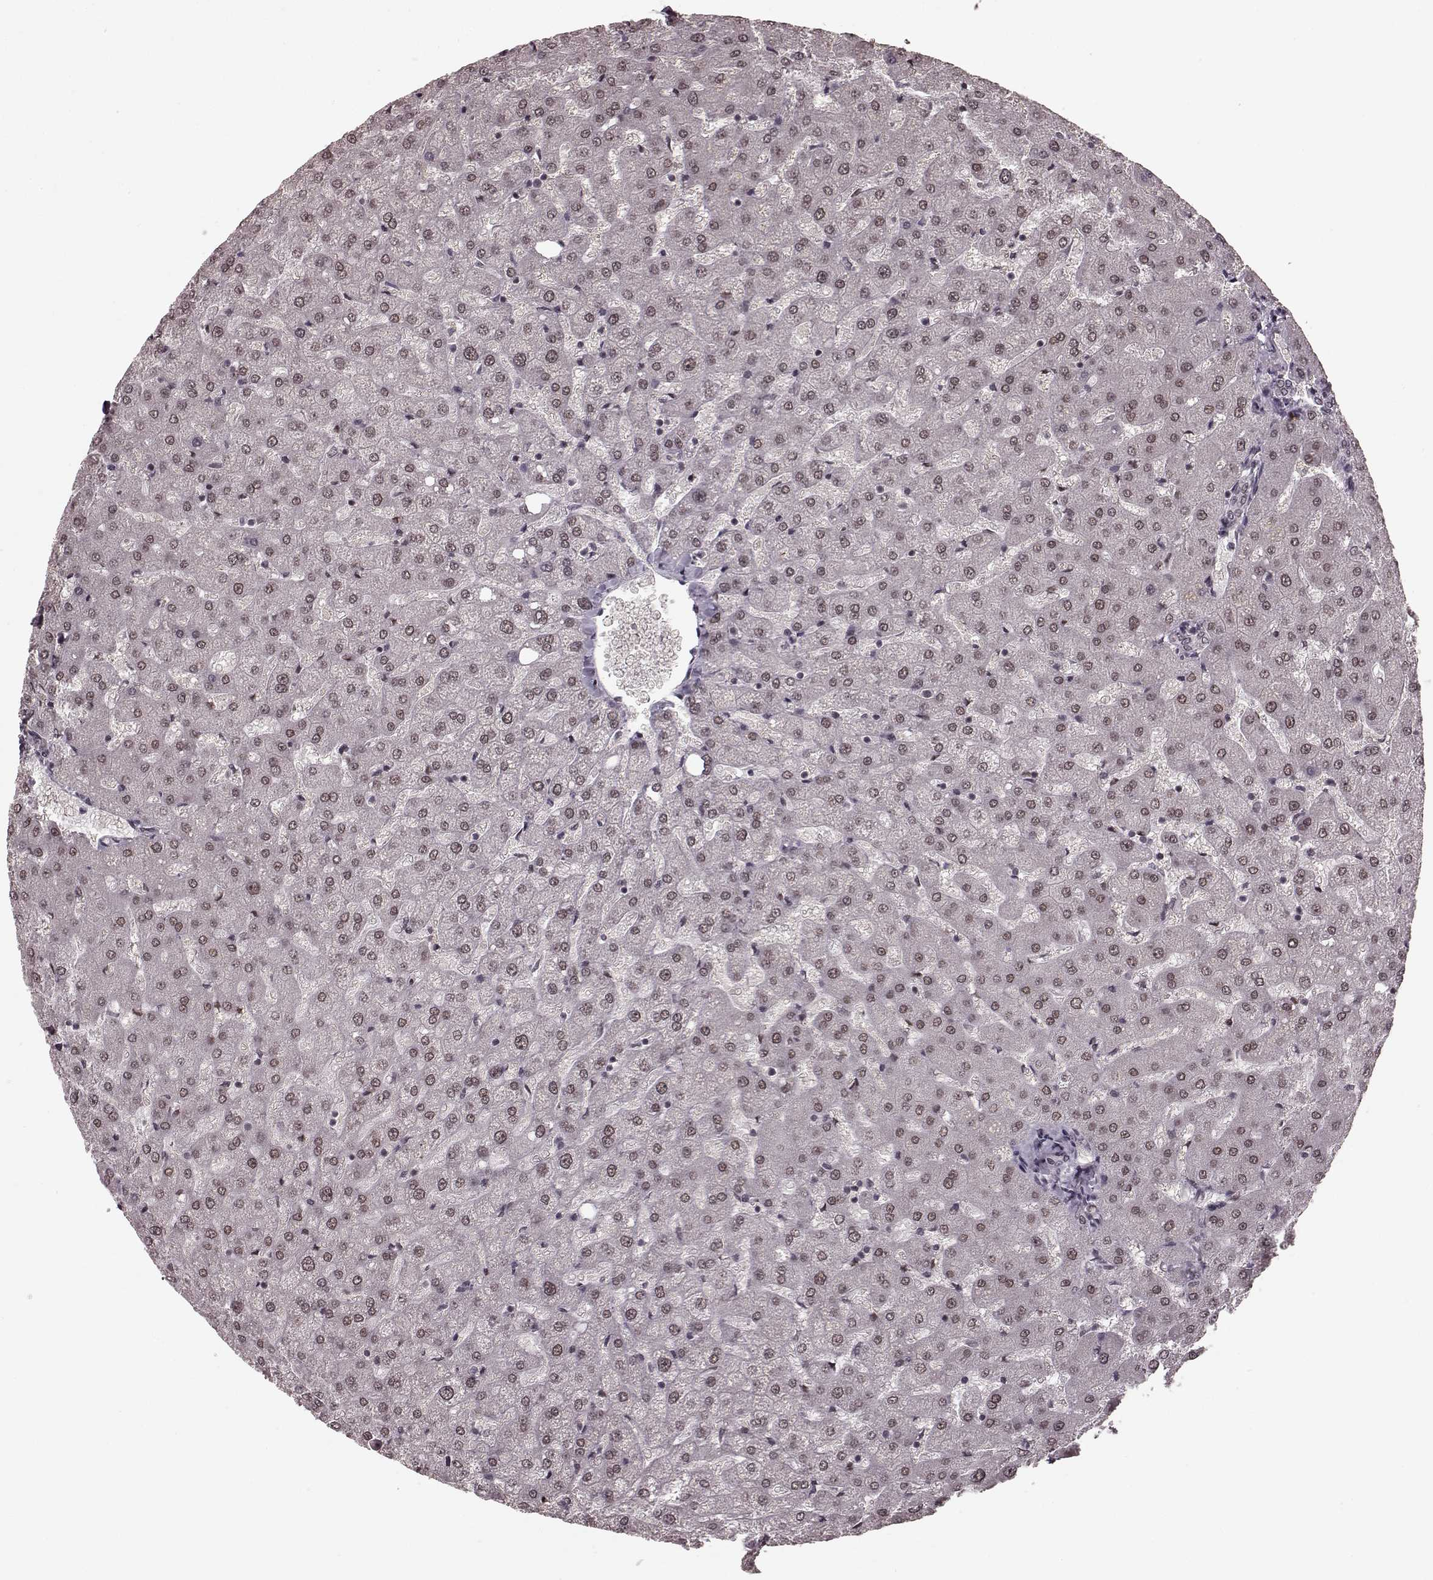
{"staining": {"intensity": "negative", "quantity": "none", "location": "none"}, "tissue": "liver", "cell_type": "Cholangiocytes", "image_type": "normal", "snomed": [{"axis": "morphology", "description": "Normal tissue, NOS"}, {"axis": "topography", "description": "Liver"}], "caption": "IHC image of unremarkable liver: liver stained with DAB shows no significant protein positivity in cholangiocytes.", "gene": "PLCB4", "patient": {"sex": "female", "age": 50}}